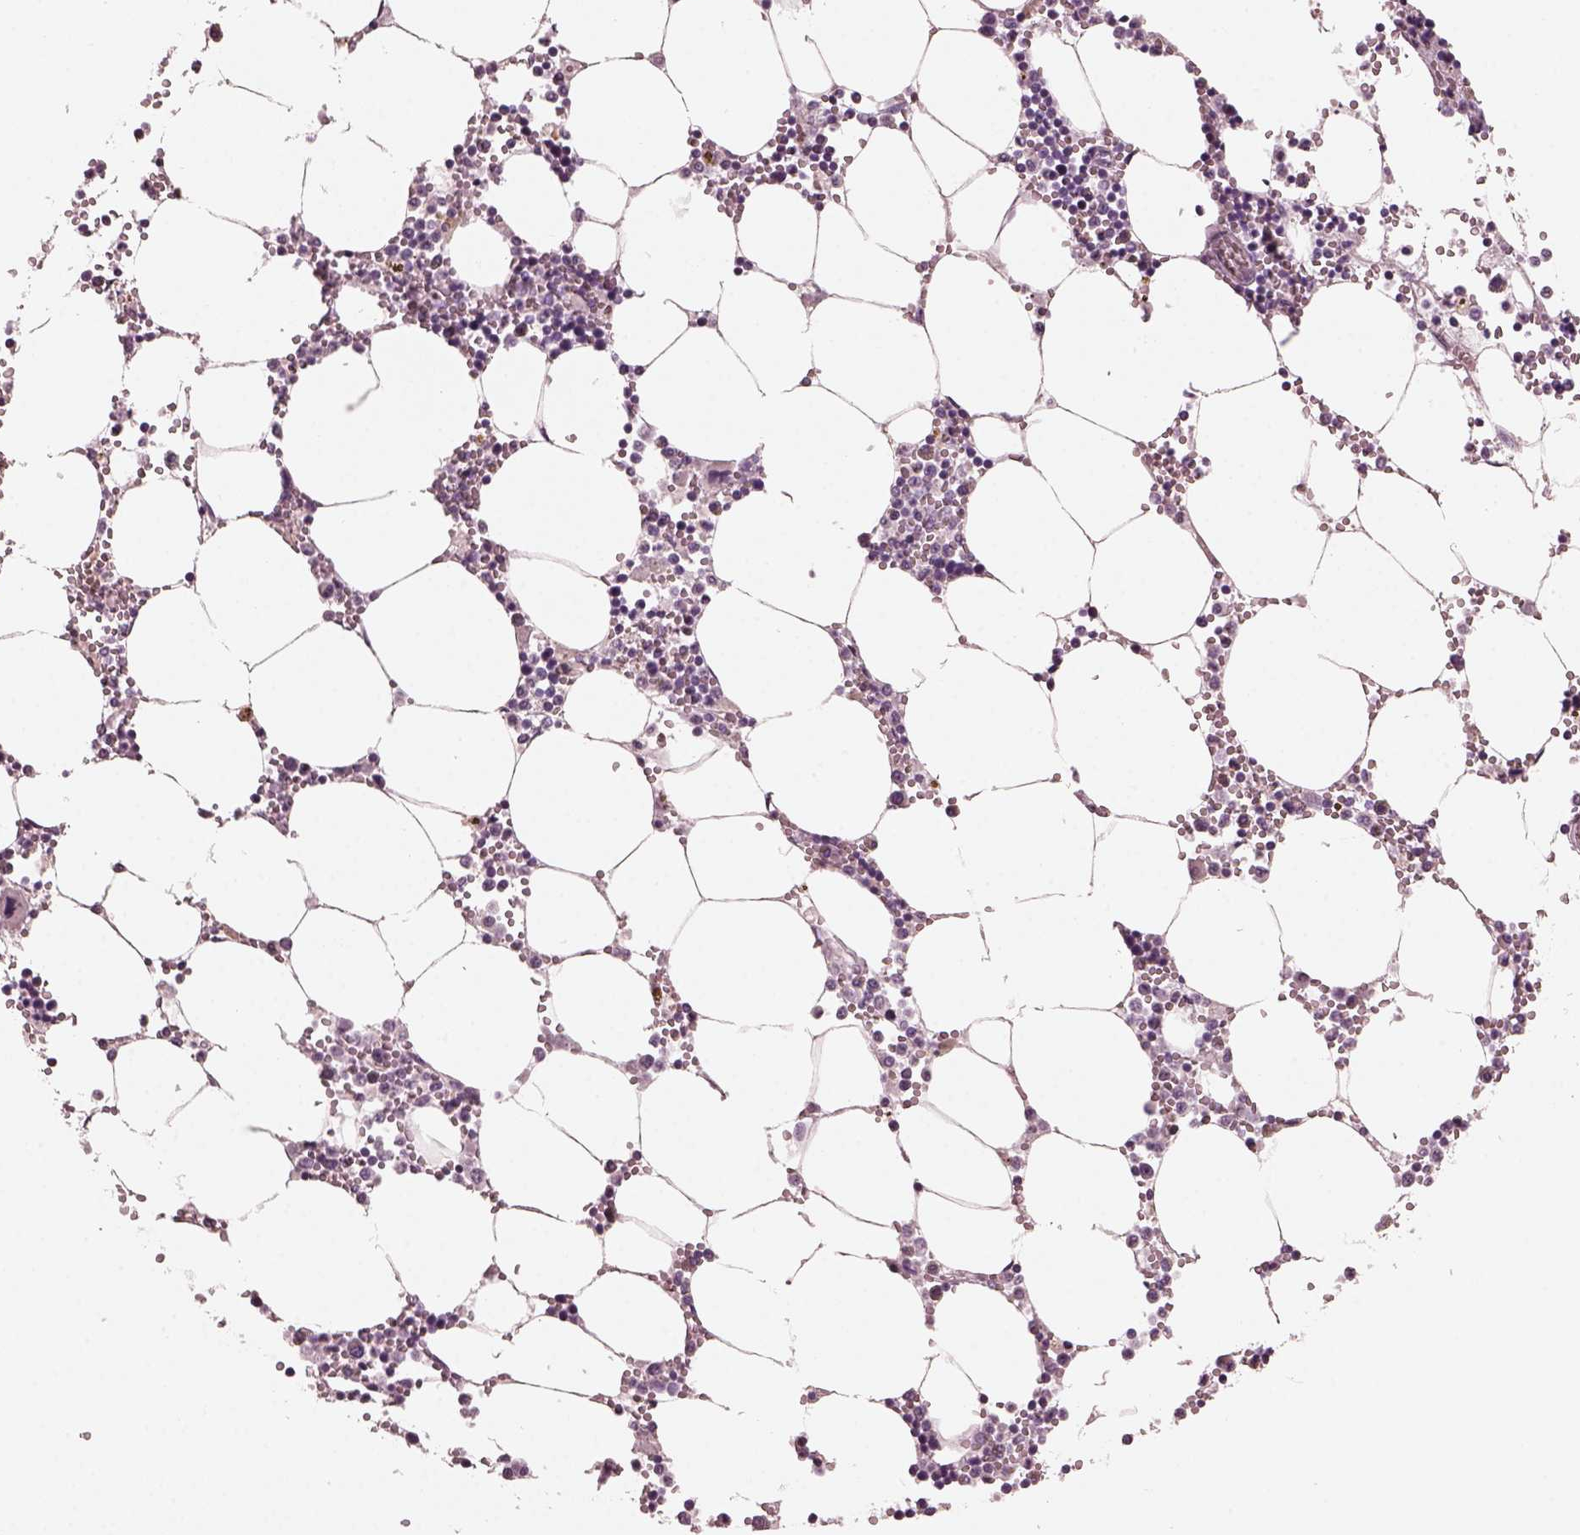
{"staining": {"intensity": "negative", "quantity": "none", "location": "none"}, "tissue": "bone marrow", "cell_type": "Hematopoietic cells", "image_type": "normal", "snomed": [{"axis": "morphology", "description": "Normal tissue, NOS"}, {"axis": "topography", "description": "Bone marrow"}], "caption": "Immunohistochemical staining of normal human bone marrow displays no significant staining in hematopoietic cells.", "gene": "OPTC", "patient": {"sex": "male", "age": 54}}